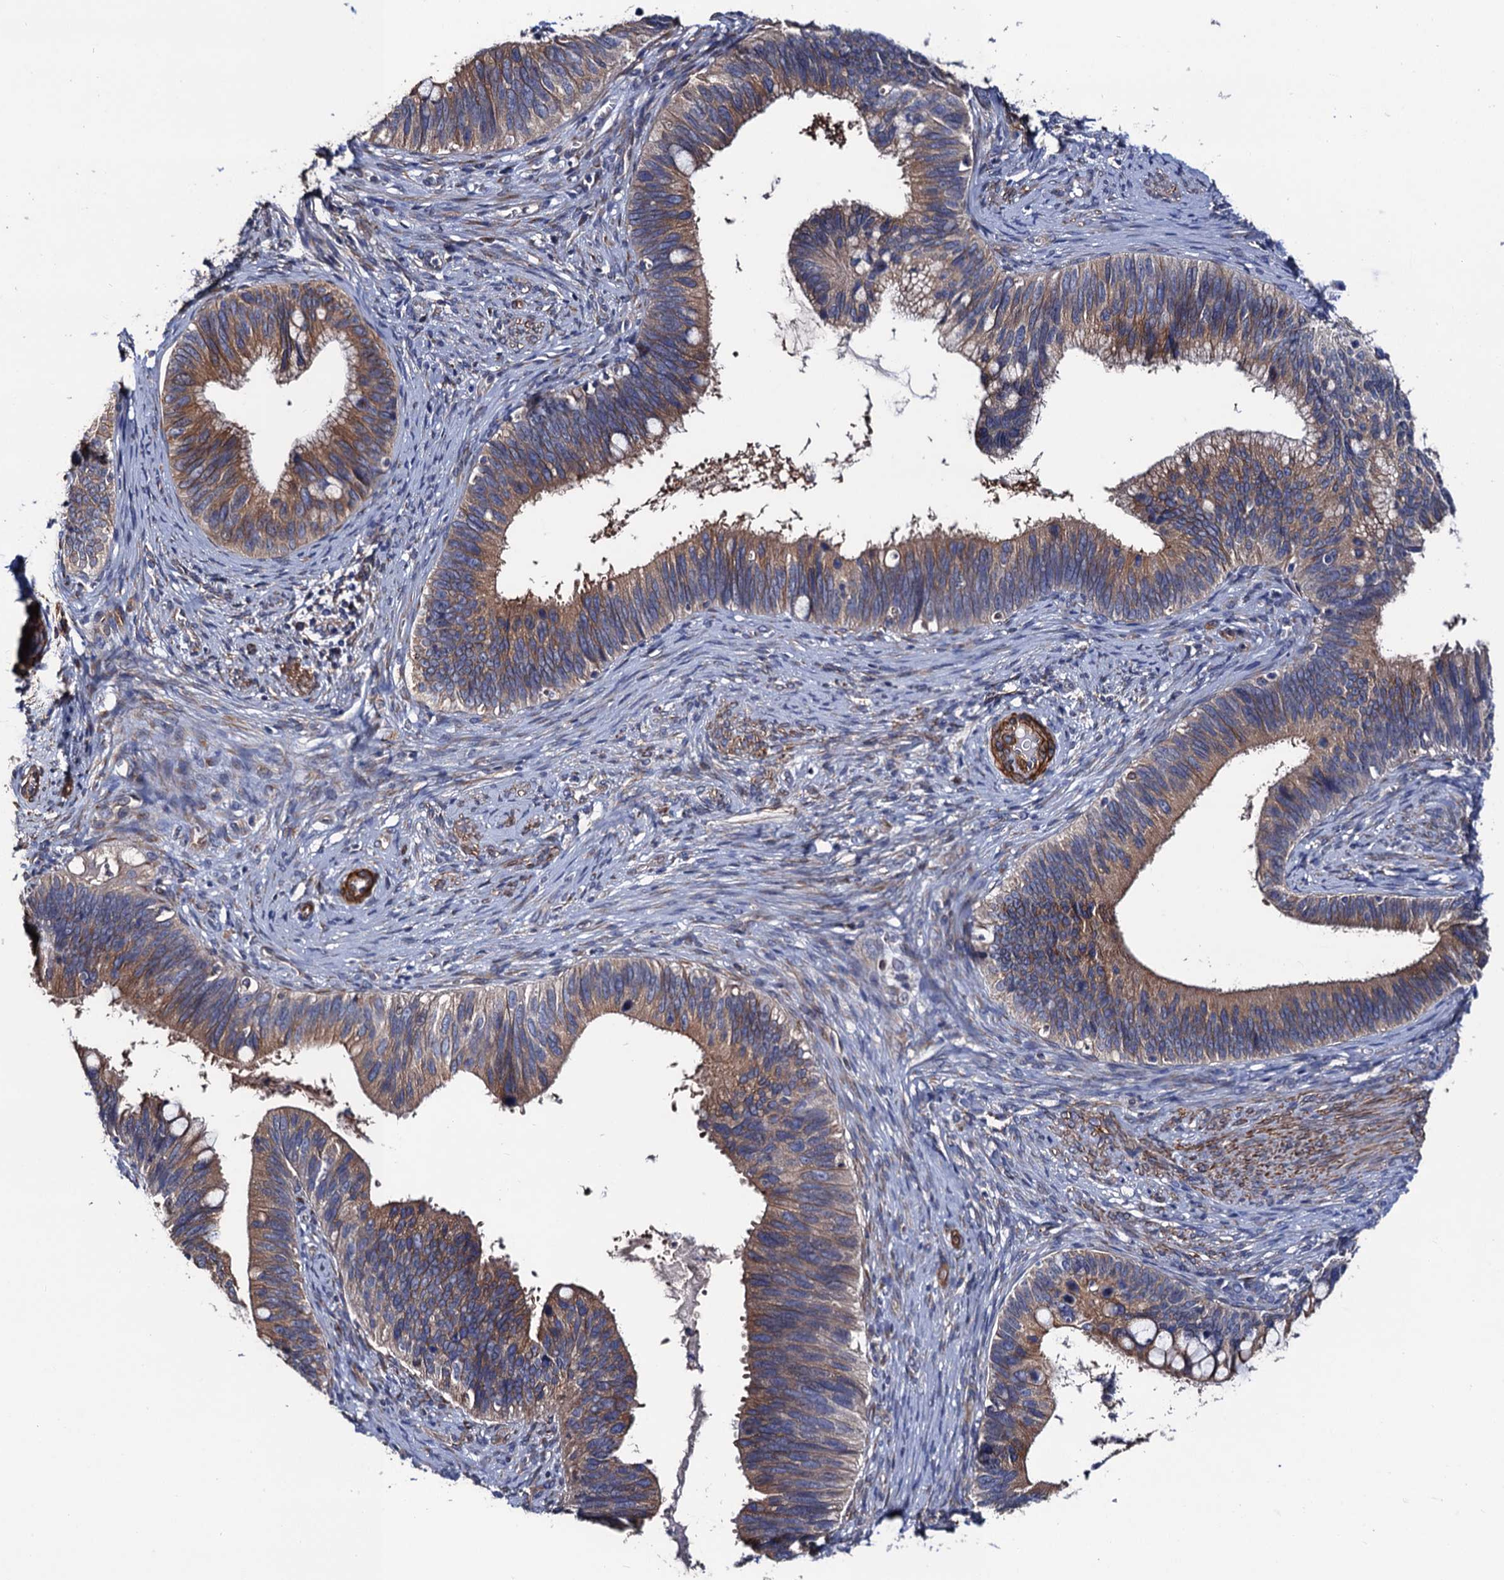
{"staining": {"intensity": "moderate", "quantity": ">75%", "location": "cytoplasmic/membranous"}, "tissue": "cervical cancer", "cell_type": "Tumor cells", "image_type": "cancer", "snomed": [{"axis": "morphology", "description": "Adenocarcinoma, NOS"}, {"axis": "topography", "description": "Cervix"}], "caption": "An IHC histopathology image of tumor tissue is shown. Protein staining in brown shows moderate cytoplasmic/membranous positivity in cervical cancer within tumor cells.", "gene": "ZDHHC18", "patient": {"sex": "female", "age": 42}}